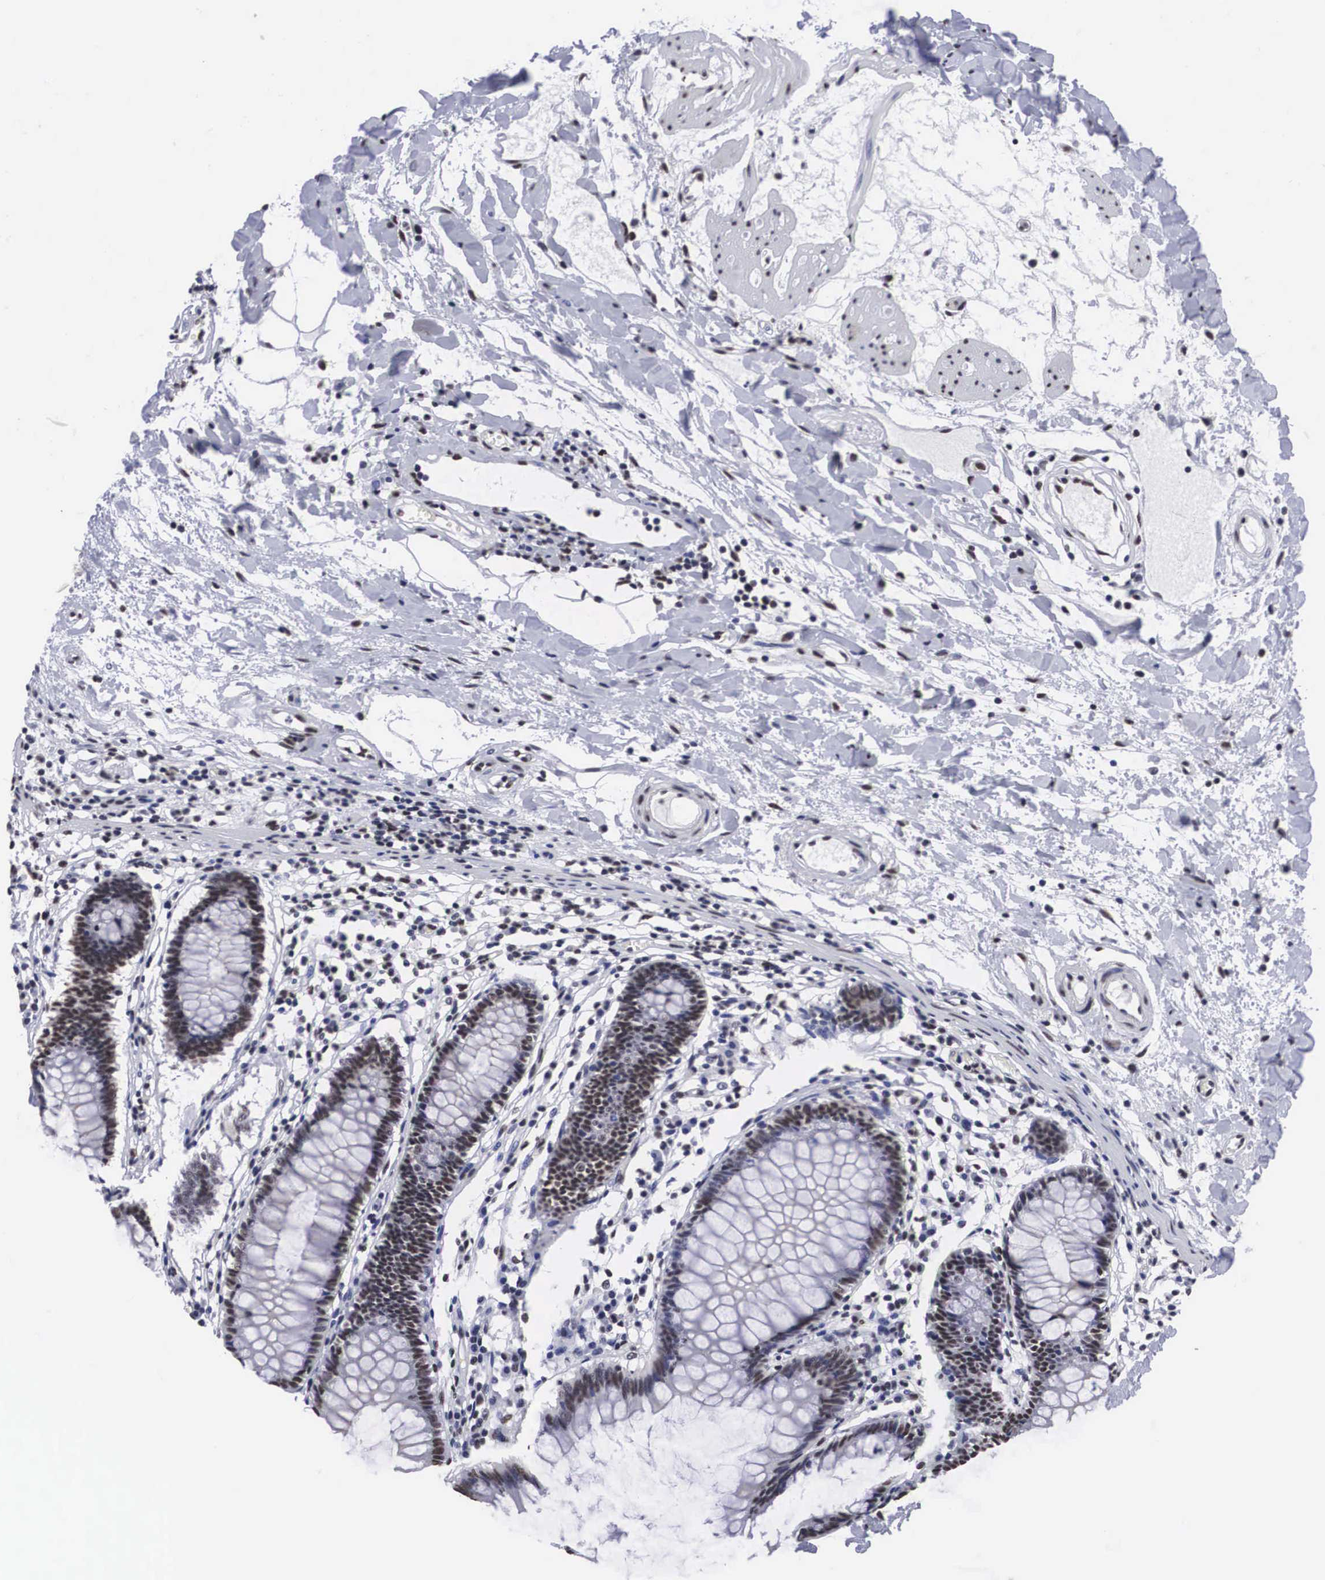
{"staining": {"intensity": "moderate", "quantity": ">75%", "location": "nuclear"}, "tissue": "colon", "cell_type": "Endothelial cells", "image_type": "normal", "snomed": [{"axis": "morphology", "description": "Normal tissue, NOS"}, {"axis": "topography", "description": "Colon"}], "caption": "Immunohistochemical staining of benign human colon reveals medium levels of moderate nuclear expression in about >75% of endothelial cells. (IHC, brightfield microscopy, high magnification).", "gene": "ACIN1", "patient": {"sex": "female", "age": 55}}